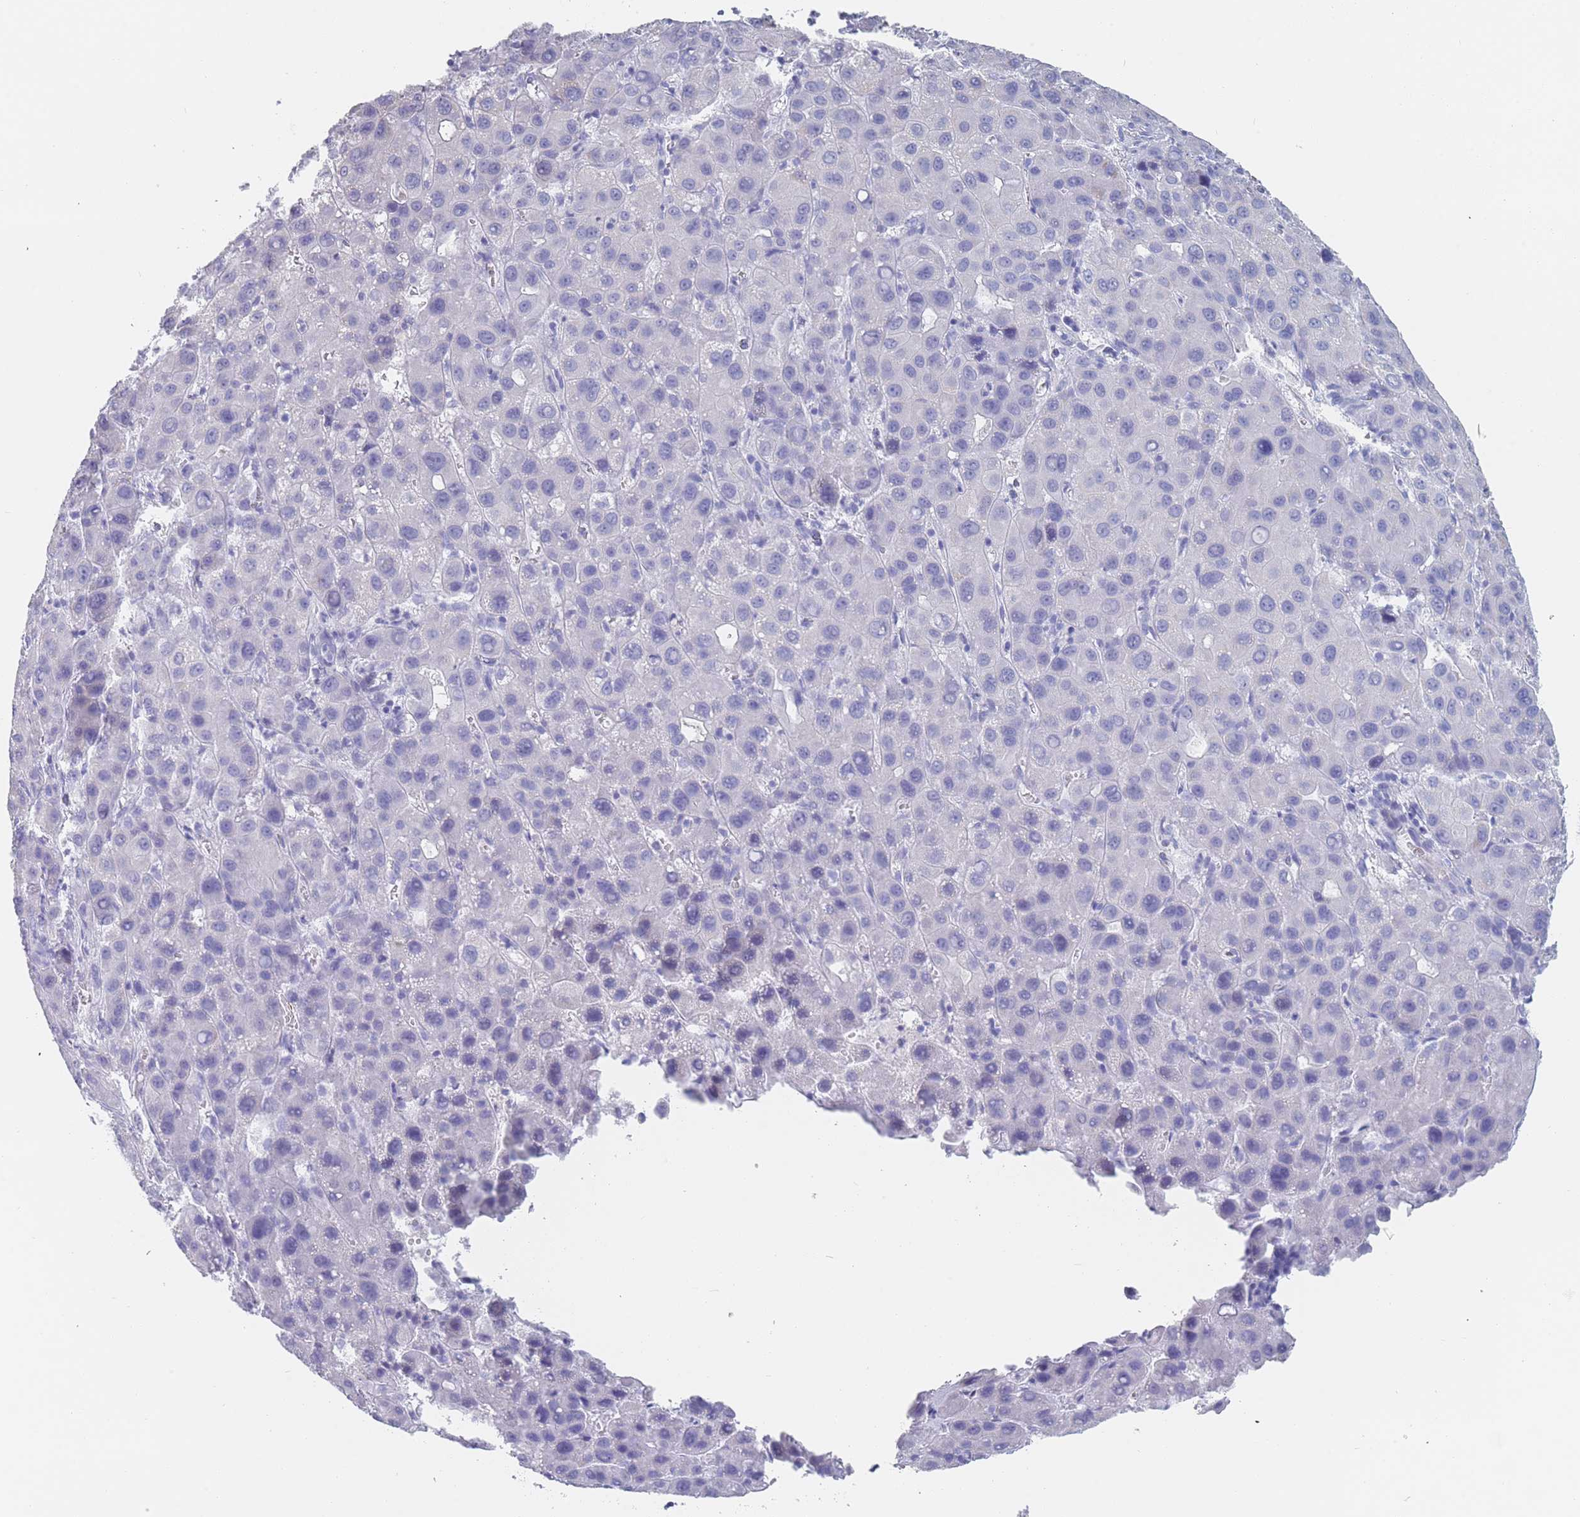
{"staining": {"intensity": "negative", "quantity": "none", "location": "none"}, "tissue": "liver cancer", "cell_type": "Tumor cells", "image_type": "cancer", "snomed": [{"axis": "morphology", "description": "Carcinoma, Hepatocellular, NOS"}, {"axis": "topography", "description": "Liver"}], "caption": "An image of hepatocellular carcinoma (liver) stained for a protein demonstrates no brown staining in tumor cells.", "gene": "OR5D16", "patient": {"sex": "male", "age": 55}}